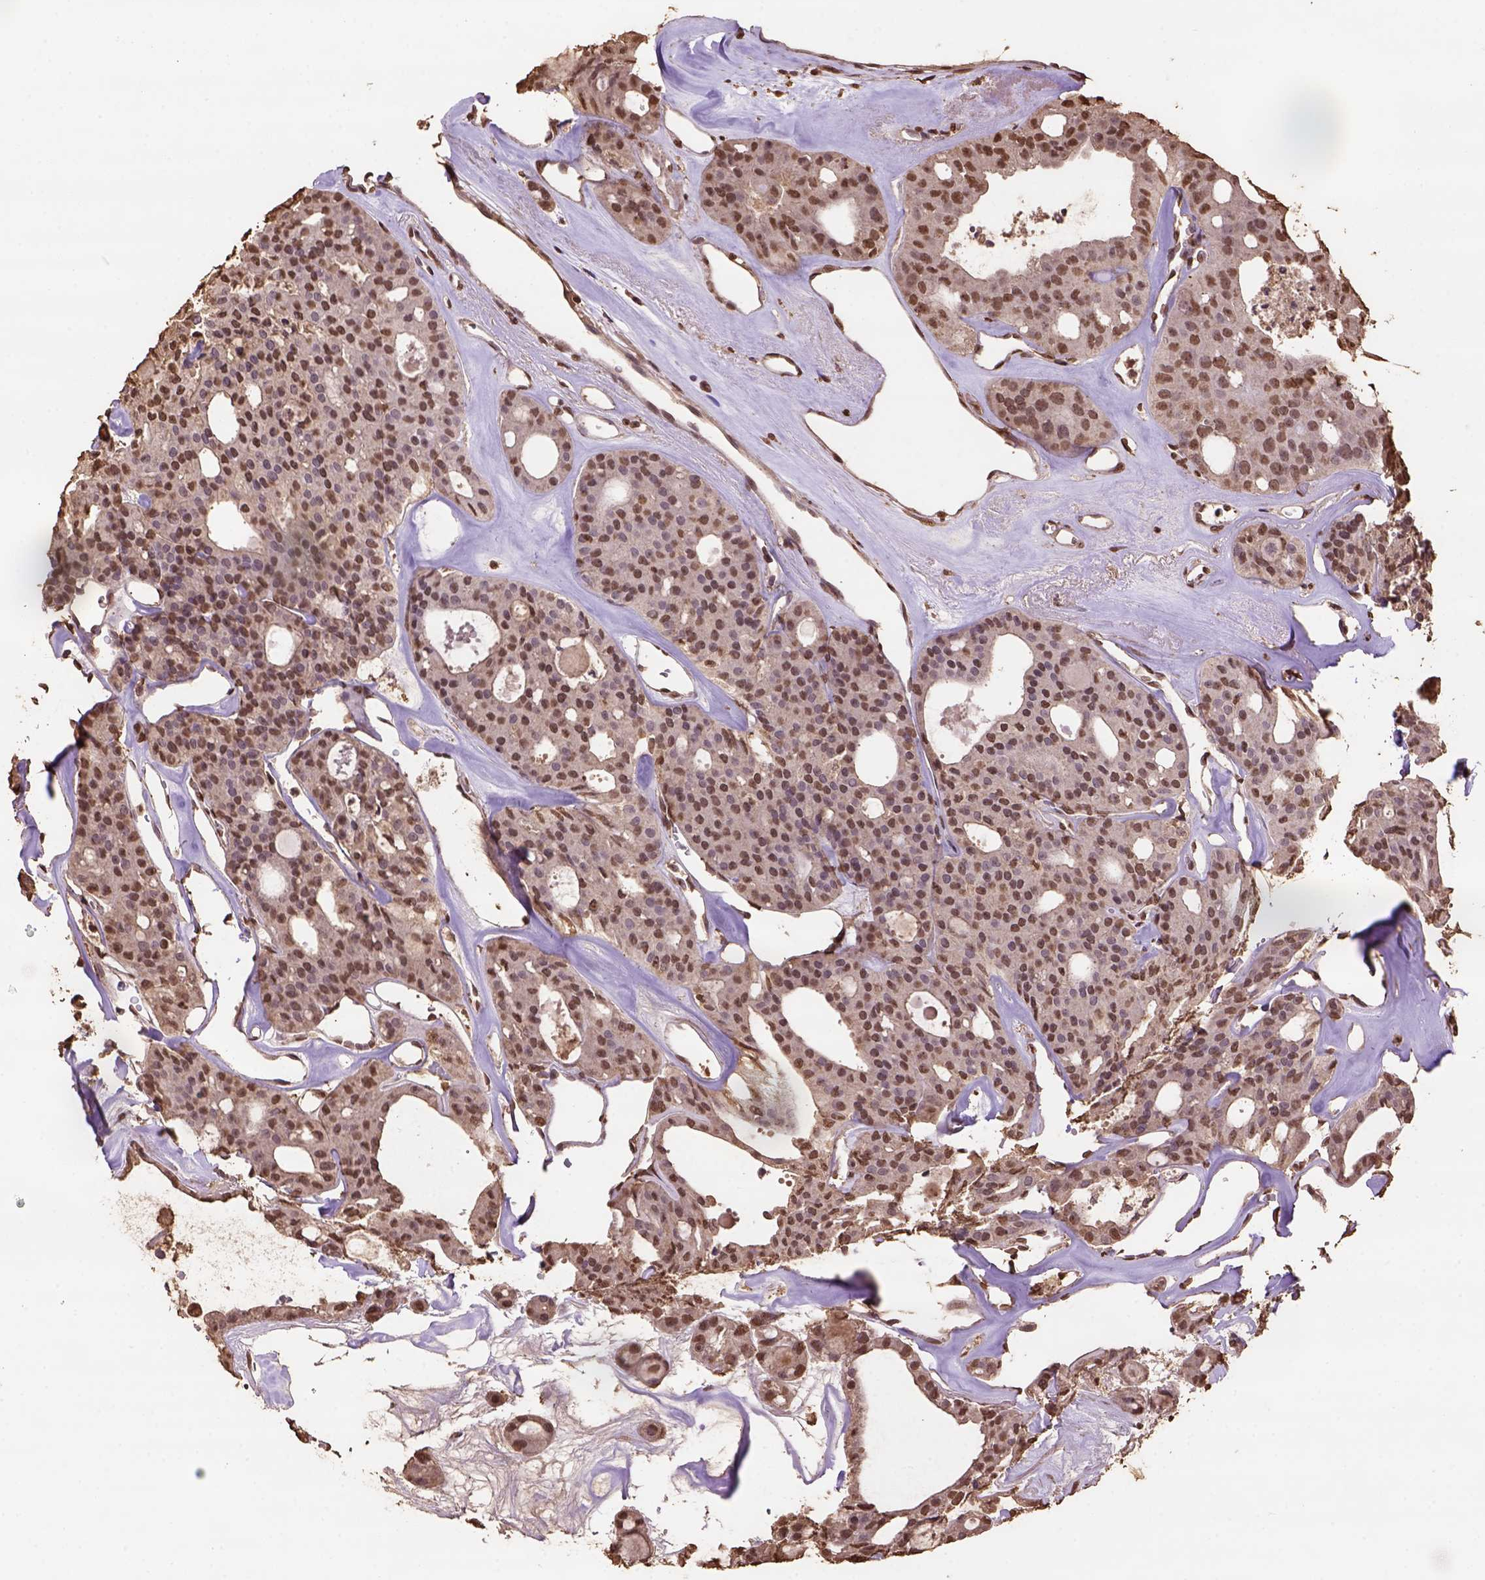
{"staining": {"intensity": "moderate", "quantity": ">75%", "location": "nuclear"}, "tissue": "thyroid cancer", "cell_type": "Tumor cells", "image_type": "cancer", "snomed": [{"axis": "morphology", "description": "Follicular adenoma carcinoma, NOS"}, {"axis": "topography", "description": "Thyroid gland"}], "caption": "IHC histopathology image of neoplastic tissue: human follicular adenoma carcinoma (thyroid) stained using immunohistochemistry (IHC) exhibits medium levels of moderate protein expression localized specifically in the nuclear of tumor cells, appearing as a nuclear brown color.", "gene": "CSTF2T", "patient": {"sex": "male", "age": 75}}